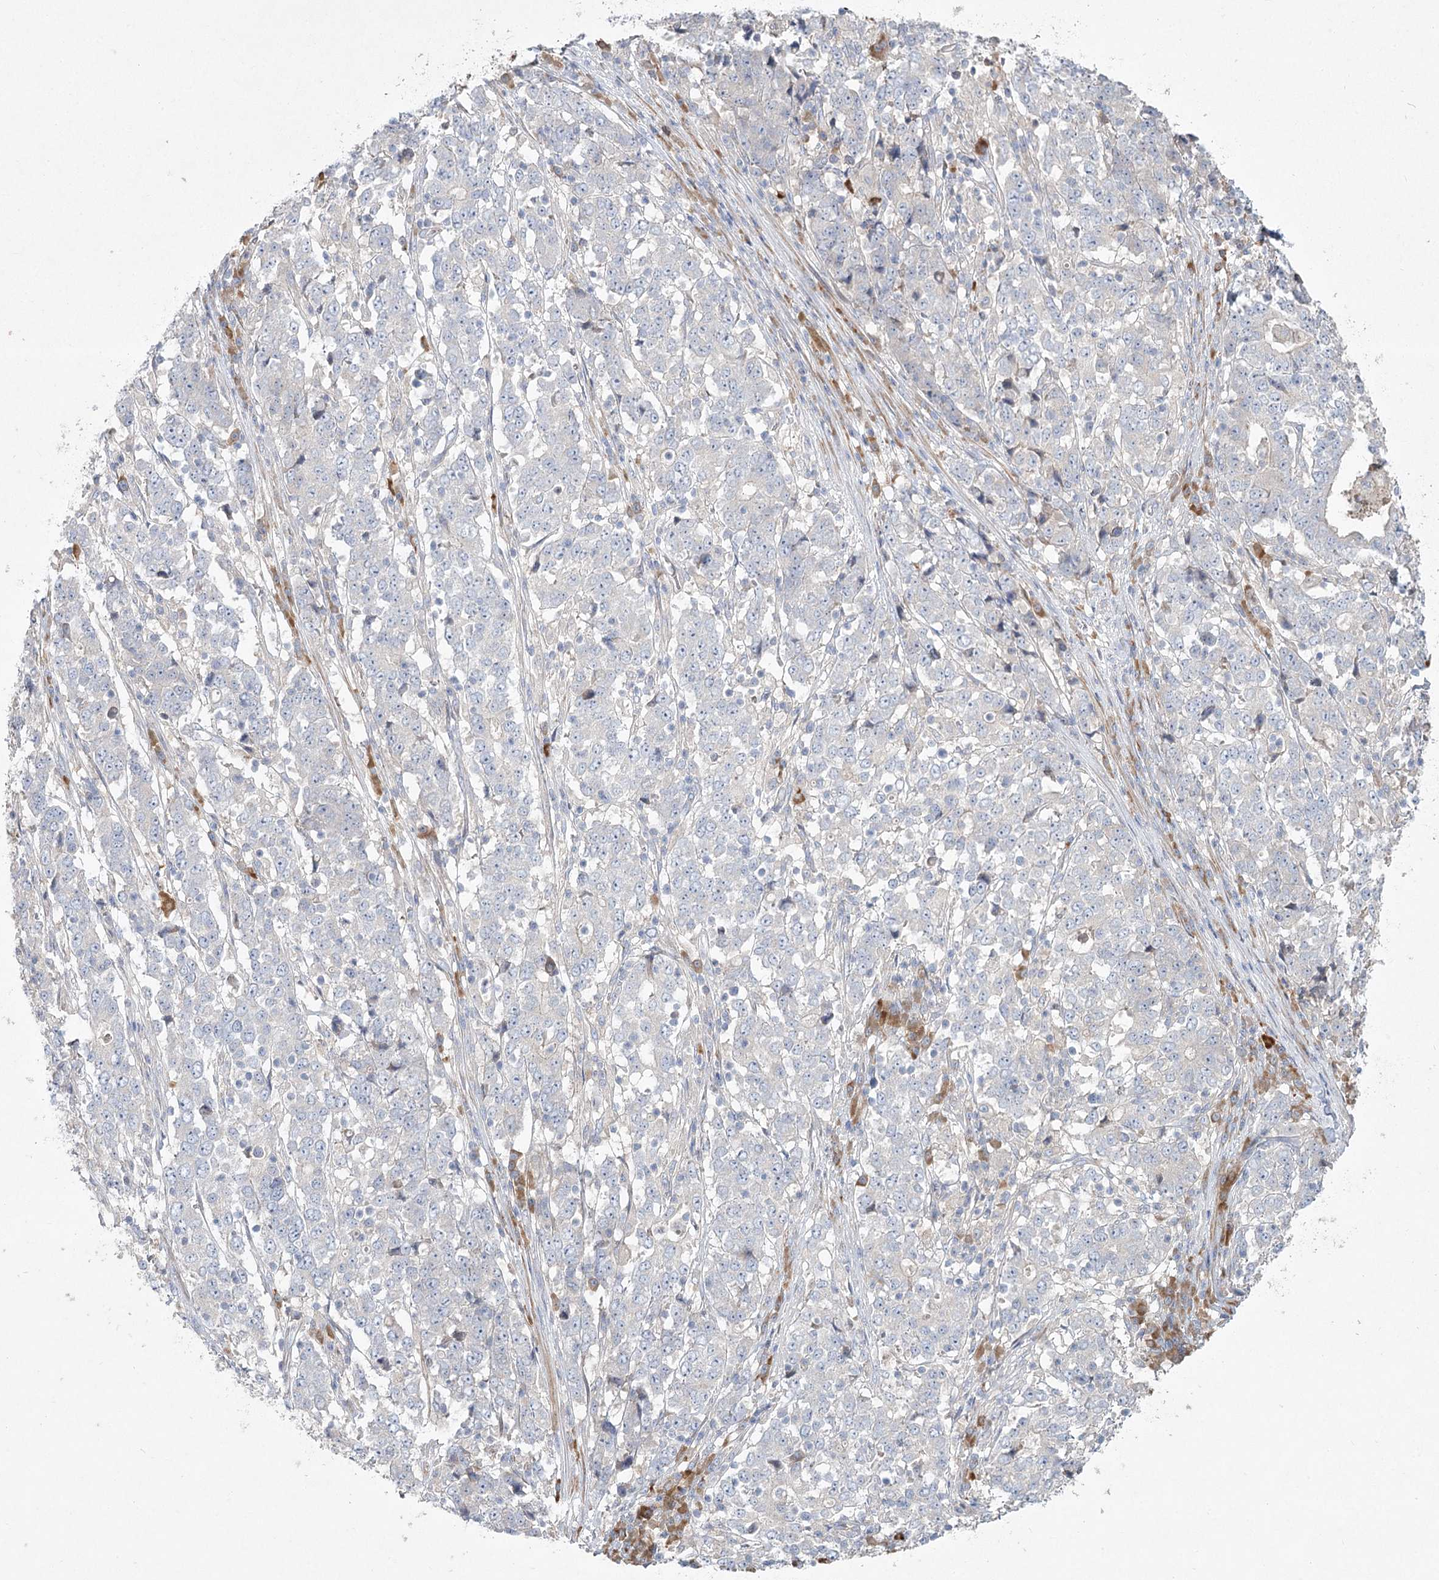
{"staining": {"intensity": "negative", "quantity": "none", "location": "none"}, "tissue": "stomach cancer", "cell_type": "Tumor cells", "image_type": "cancer", "snomed": [{"axis": "morphology", "description": "Adenocarcinoma, NOS"}, {"axis": "topography", "description": "Stomach"}], "caption": "This is an immunohistochemistry image of human stomach adenocarcinoma. There is no positivity in tumor cells.", "gene": "CAMTA1", "patient": {"sex": "male", "age": 59}}